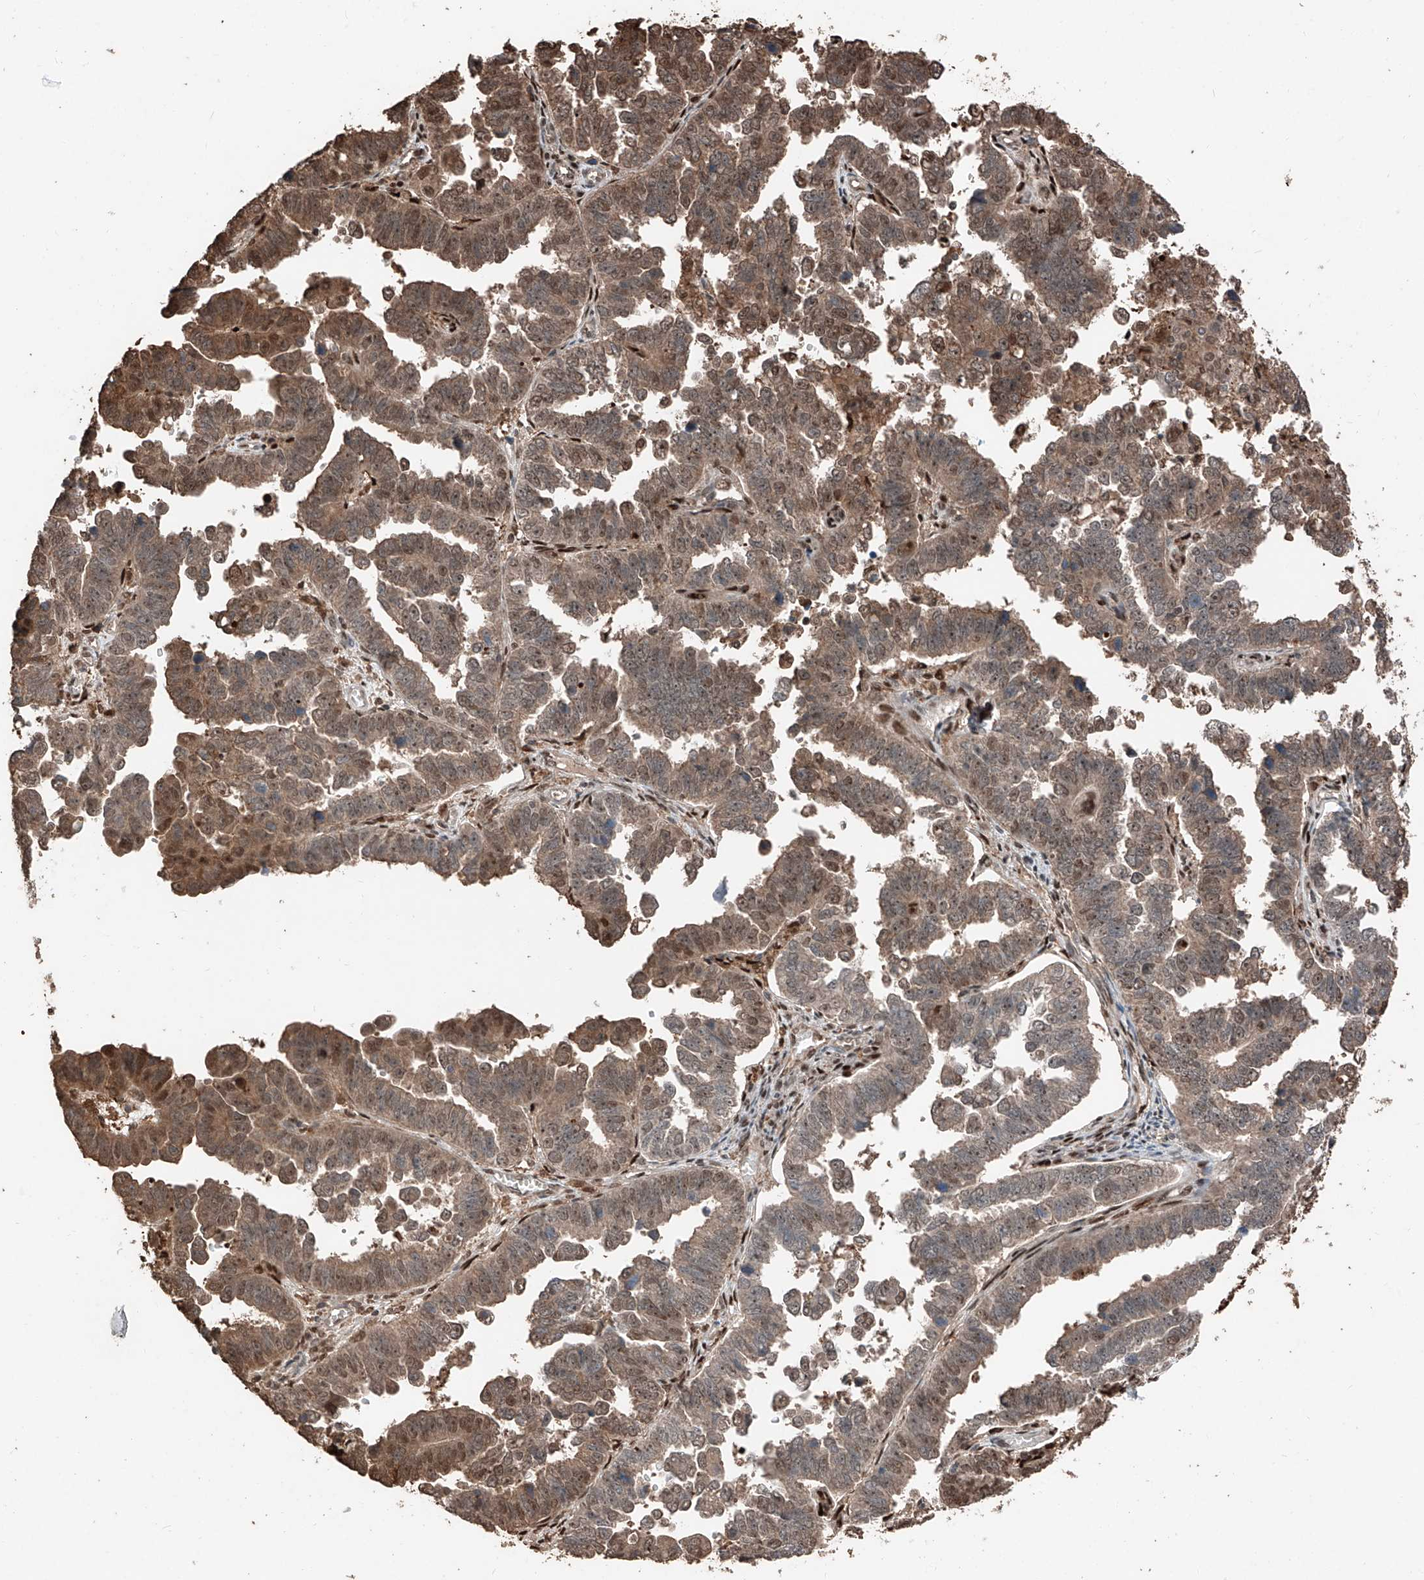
{"staining": {"intensity": "weak", "quantity": ">75%", "location": "cytoplasmic/membranous,nuclear"}, "tissue": "endometrial cancer", "cell_type": "Tumor cells", "image_type": "cancer", "snomed": [{"axis": "morphology", "description": "Adenocarcinoma, NOS"}, {"axis": "topography", "description": "Endometrium"}], "caption": "Immunohistochemistry (IHC) histopathology image of neoplastic tissue: endometrial cancer stained using IHC reveals low levels of weak protein expression localized specifically in the cytoplasmic/membranous and nuclear of tumor cells, appearing as a cytoplasmic/membranous and nuclear brown color.", "gene": "RMND1", "patient": {"sex": "female", "age": 75}}